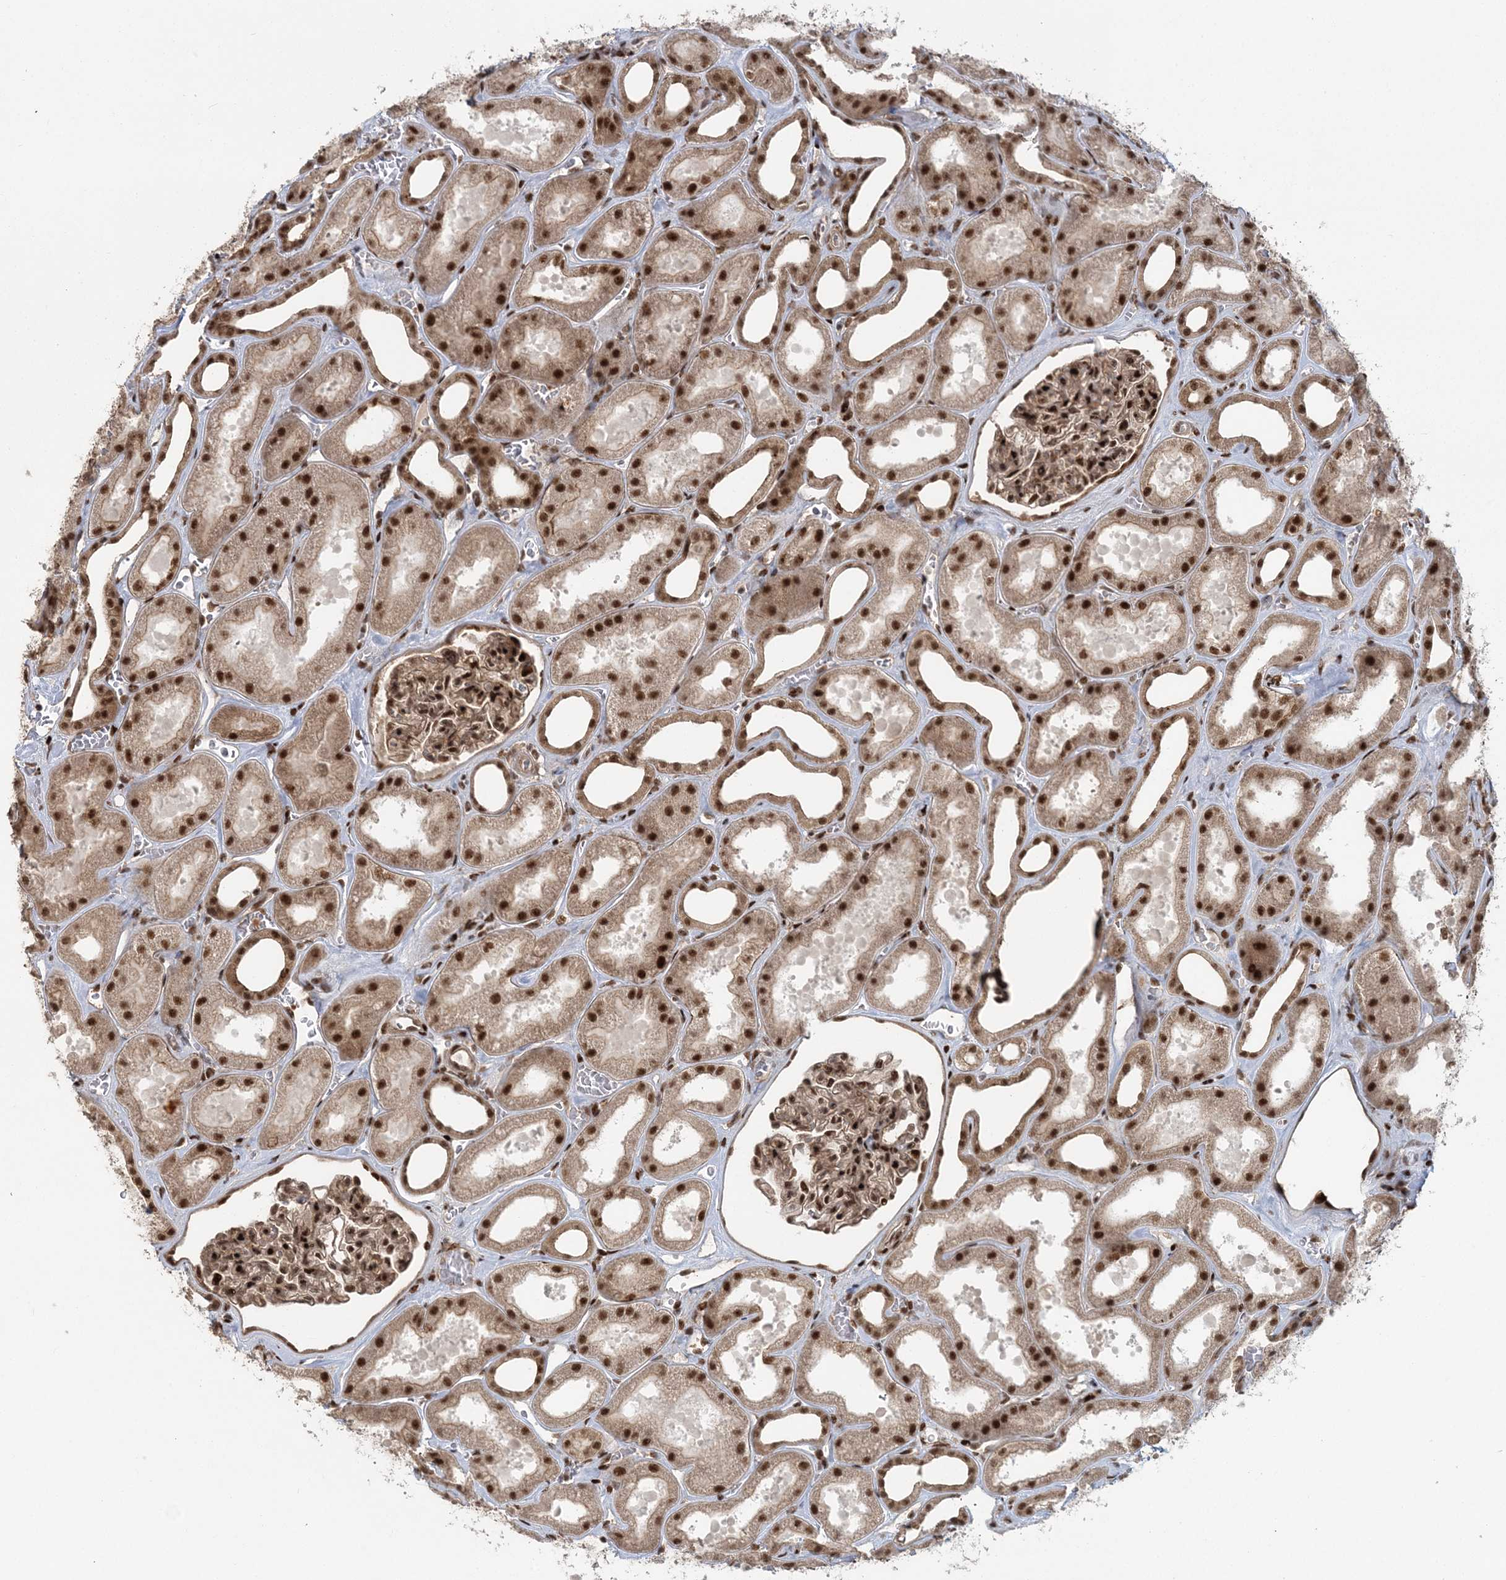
{"staining": {"intensity": "strong", "quantity": ">75%", "location": "cytoplasmic/membranous,nuclear"}, "tissue": "kidney", "cell_type": "Cells in glomeruli", "image_type": "normal", "snomed": [{"axis": "morphology", "description": "Normal tissue, NOS"}, {"axis": "morphology", "description": "Adenocarcinoma, NOS"}, {"axis": "topography", "description": "Kidney"}], "caption": "Immunohistochemical staining of benign human kidney displays >75% levels of strong cytoplasmic/membranous,nuclear protein staining in about >75% of cells in glomeruli. The protein of interest is stained brown, and the nuclei are stained in blue (DAB (3,3'-diaminobenzidine) IHC with brightfield microscopy, high magnification).", "gene": "CWC22", "patient": {"sex": "female", "age": 68}}